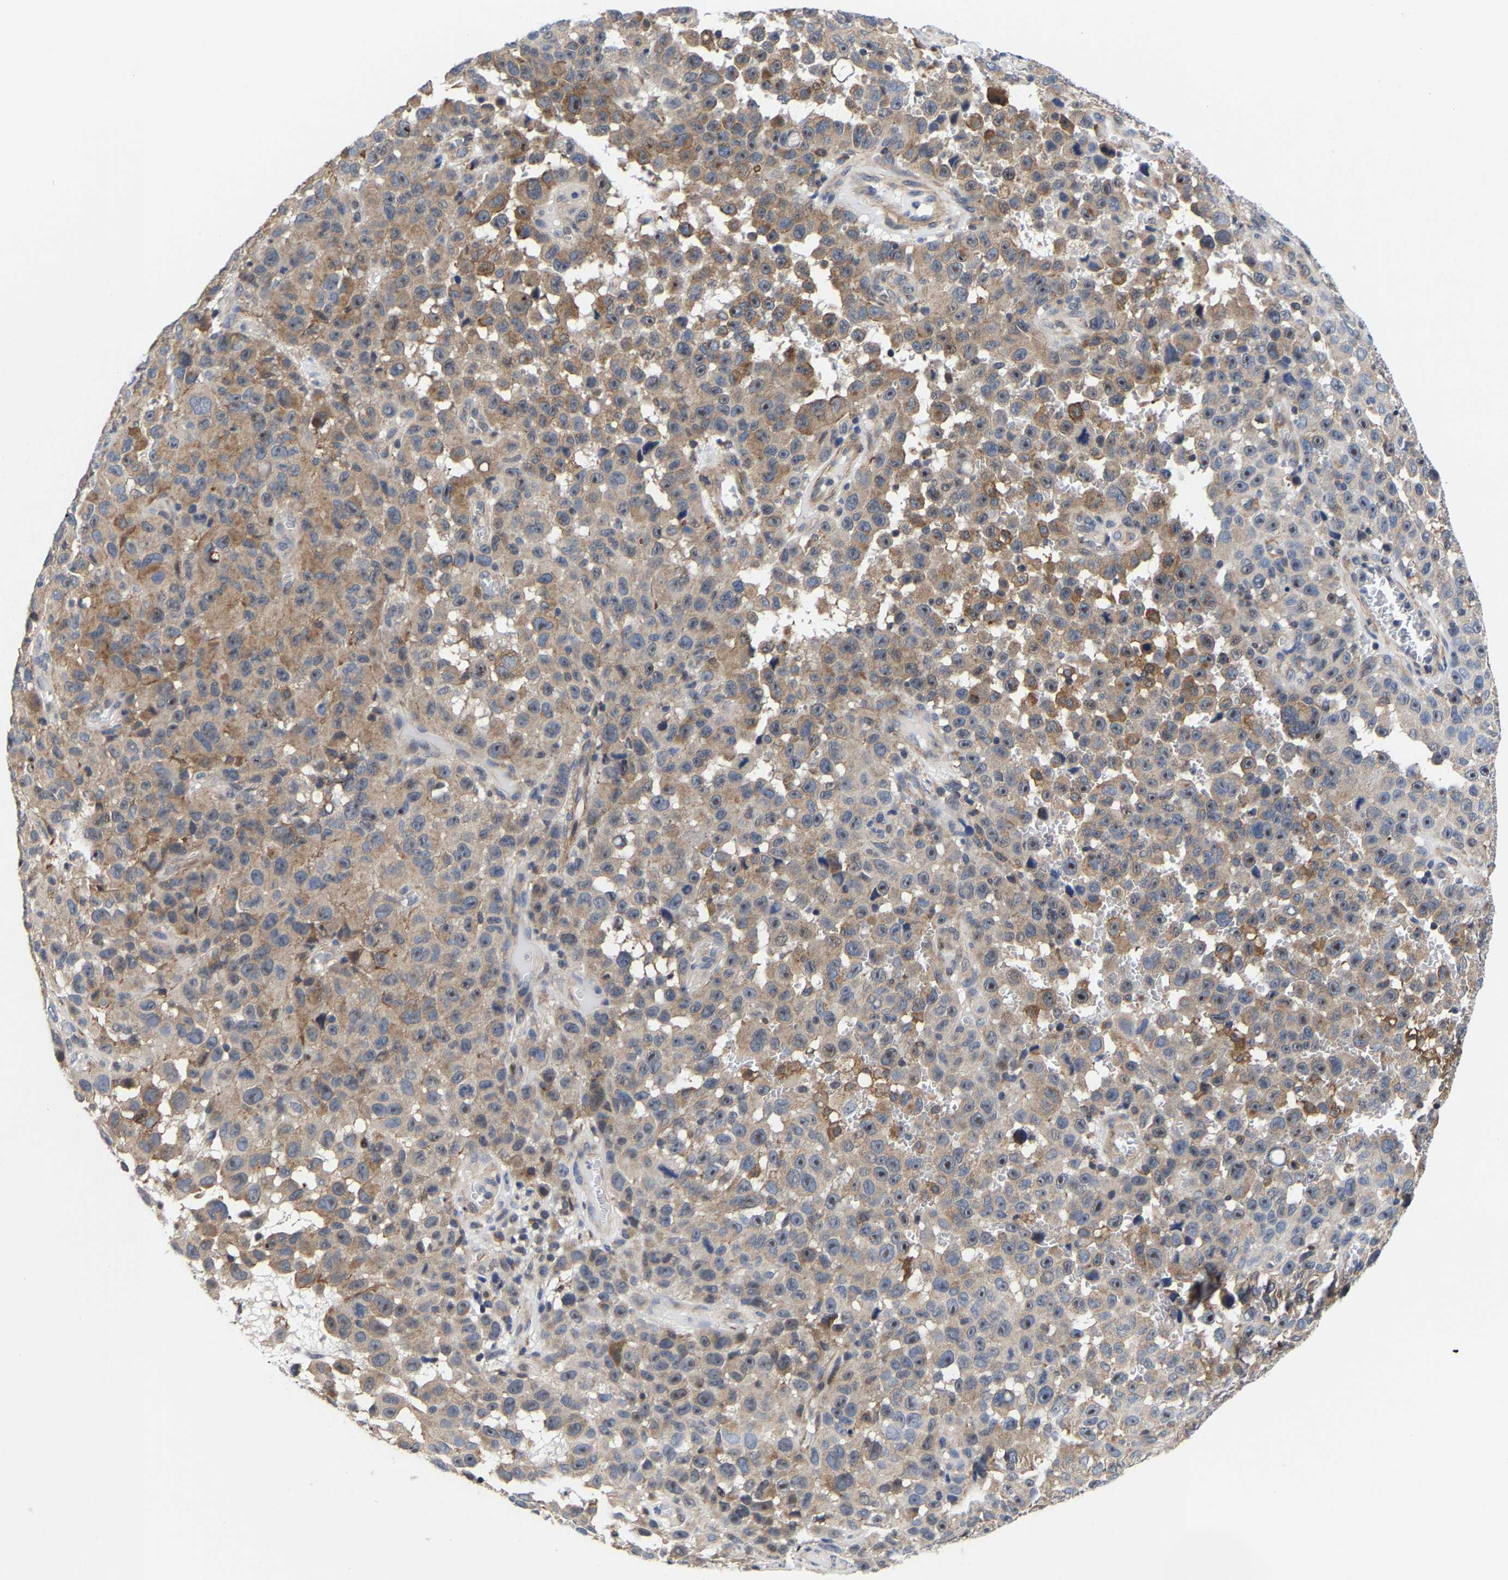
{"staining": {"intensity": "weak", "quantity": "25%-75%", "location": "cytoplasmic/membranous,nuclear"}, "tissue": "melanoma", "cell_type": "Tumor cells", "image_type": "cancer", "snomed": [{"axis": "morphology", "description": "Malignant melanoma, NOS"}, {"axis": "topography", "description": "Skin"}], "caption": "A brown stain labels weak cytoplasmic/membranous and nuclear staining of a protein in melanoma tumor cells. (DAB = brown stain, brightfield microscopy at high magnification).", "gene": "PFKFB3", "patient": {"sex": "female", "age": 82}}